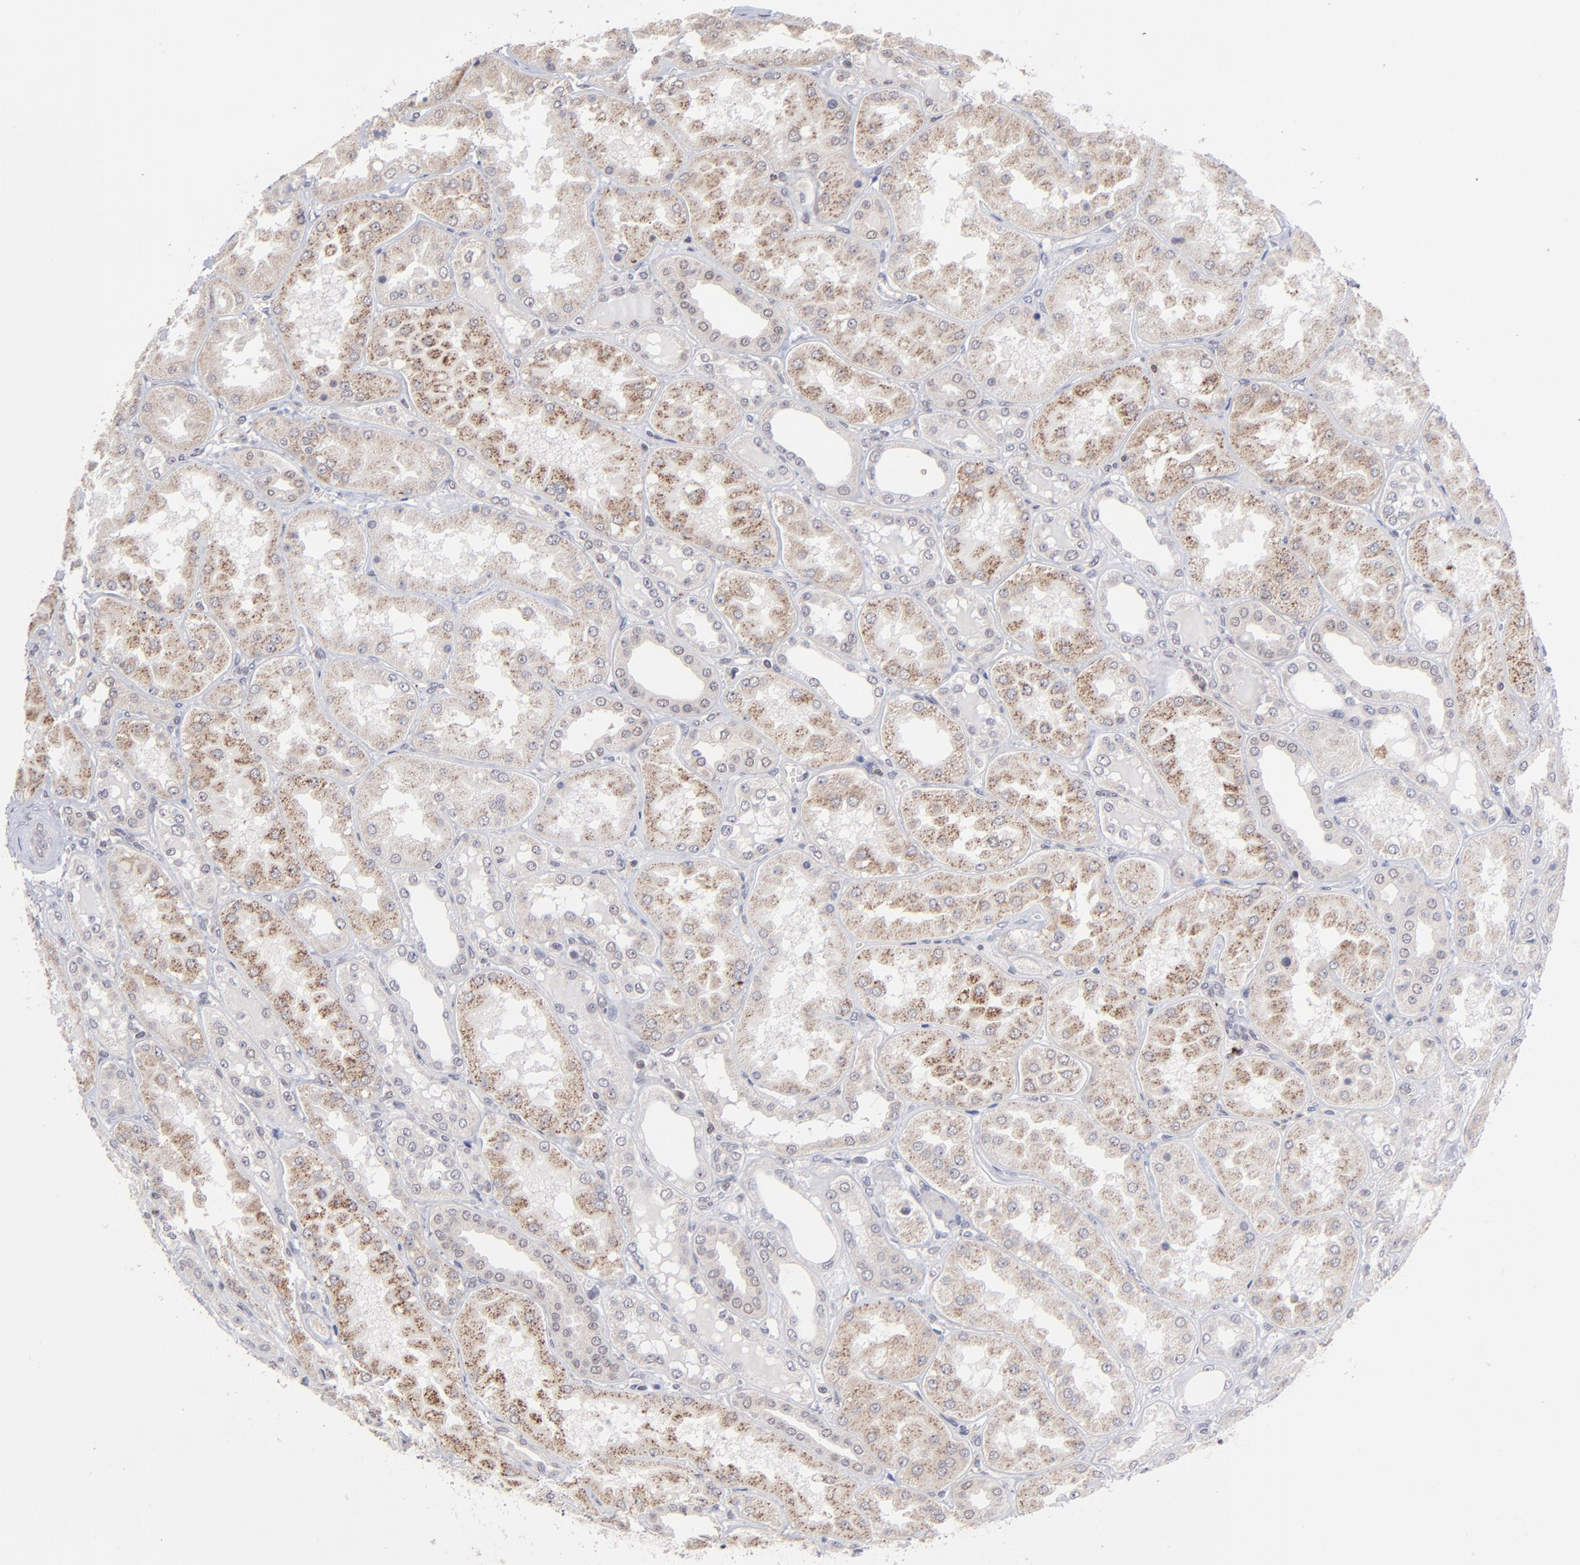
{"staining": {"intensity": "weak", "quantity": "<25%", "location": "nuclear"}, "tissue": "kidney", "cell_type": "Cells in glomeruli", "image_type": "normal", "snomed": [{"axis": "morphology", "description": "Normal tissue, NOS"}, {"axis": "topography", "description": "Kidney"}], "caption": "This is an immunohistochemistry (IHC) histopathology image of benign human kidney. There is no positivity in cells in glomeruli.", "gene": "ZNF419", "patient": {"sex": "female", "age": 56}}